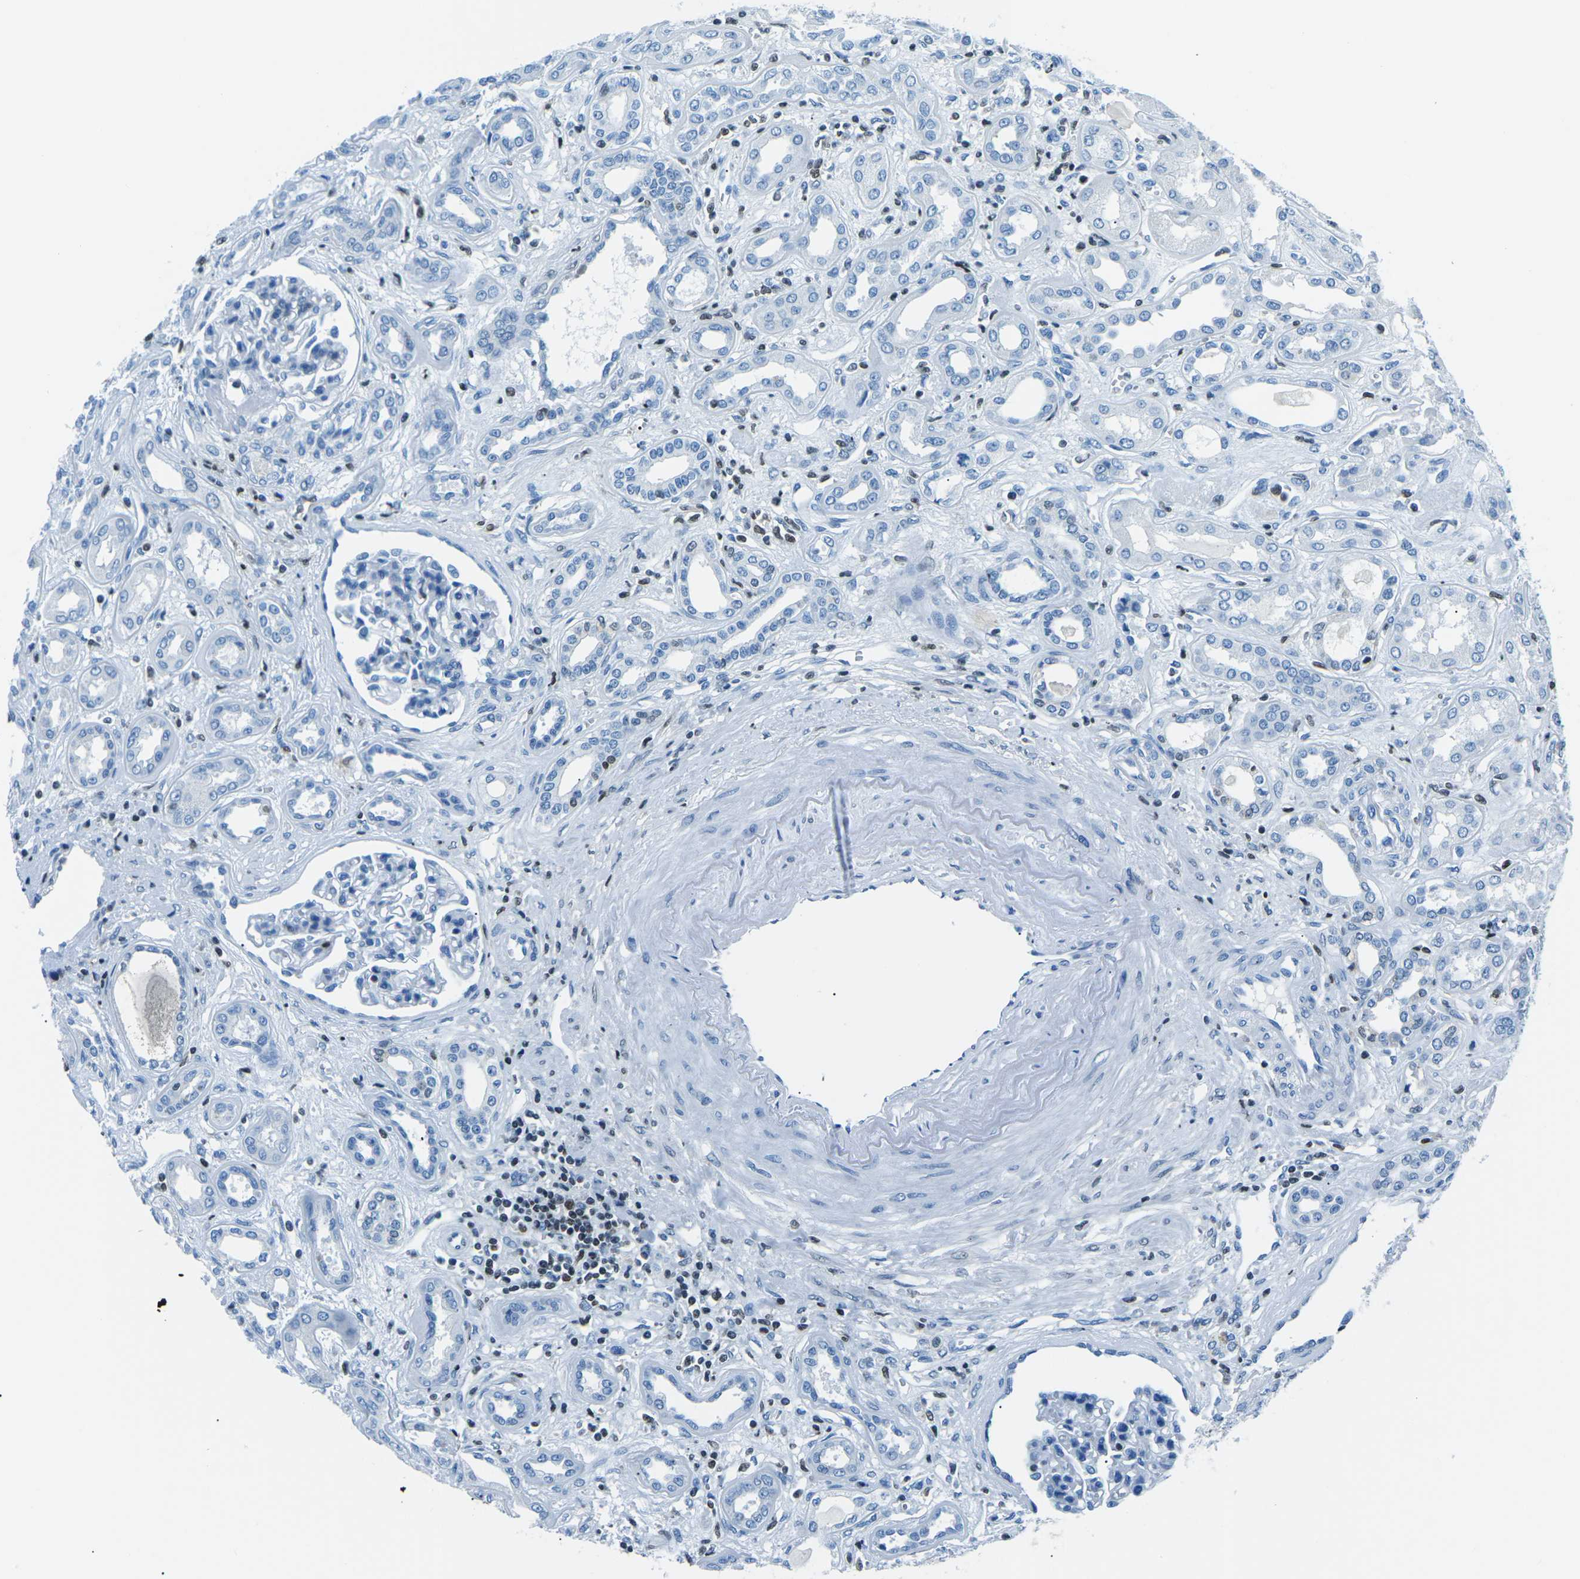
{"staining": {"intensity": "negative", "quantity": "none", "location": "none"}, "tissue": "kidney", "cell_type": "Cells in glomeruli", "image_type": "normal", "snomed": [{"axis": "morphology", "description": "Normal tissue, NOS"}, {"axis": "topography", "description": "Kidney"}], "caption": "A high-resolution image shows immunohistochemistry staining of normal kidney, which reveals no significant staining in cells in glomeruli. Brightfield microscopy of immunohistochemistry stained with DAB (3,3'-diaminobenzidine) (brown) and hematoxylin (blue), captured at high magnification.", "gene": "CELF2", "patient": {"sex": "male", "age": 59}}